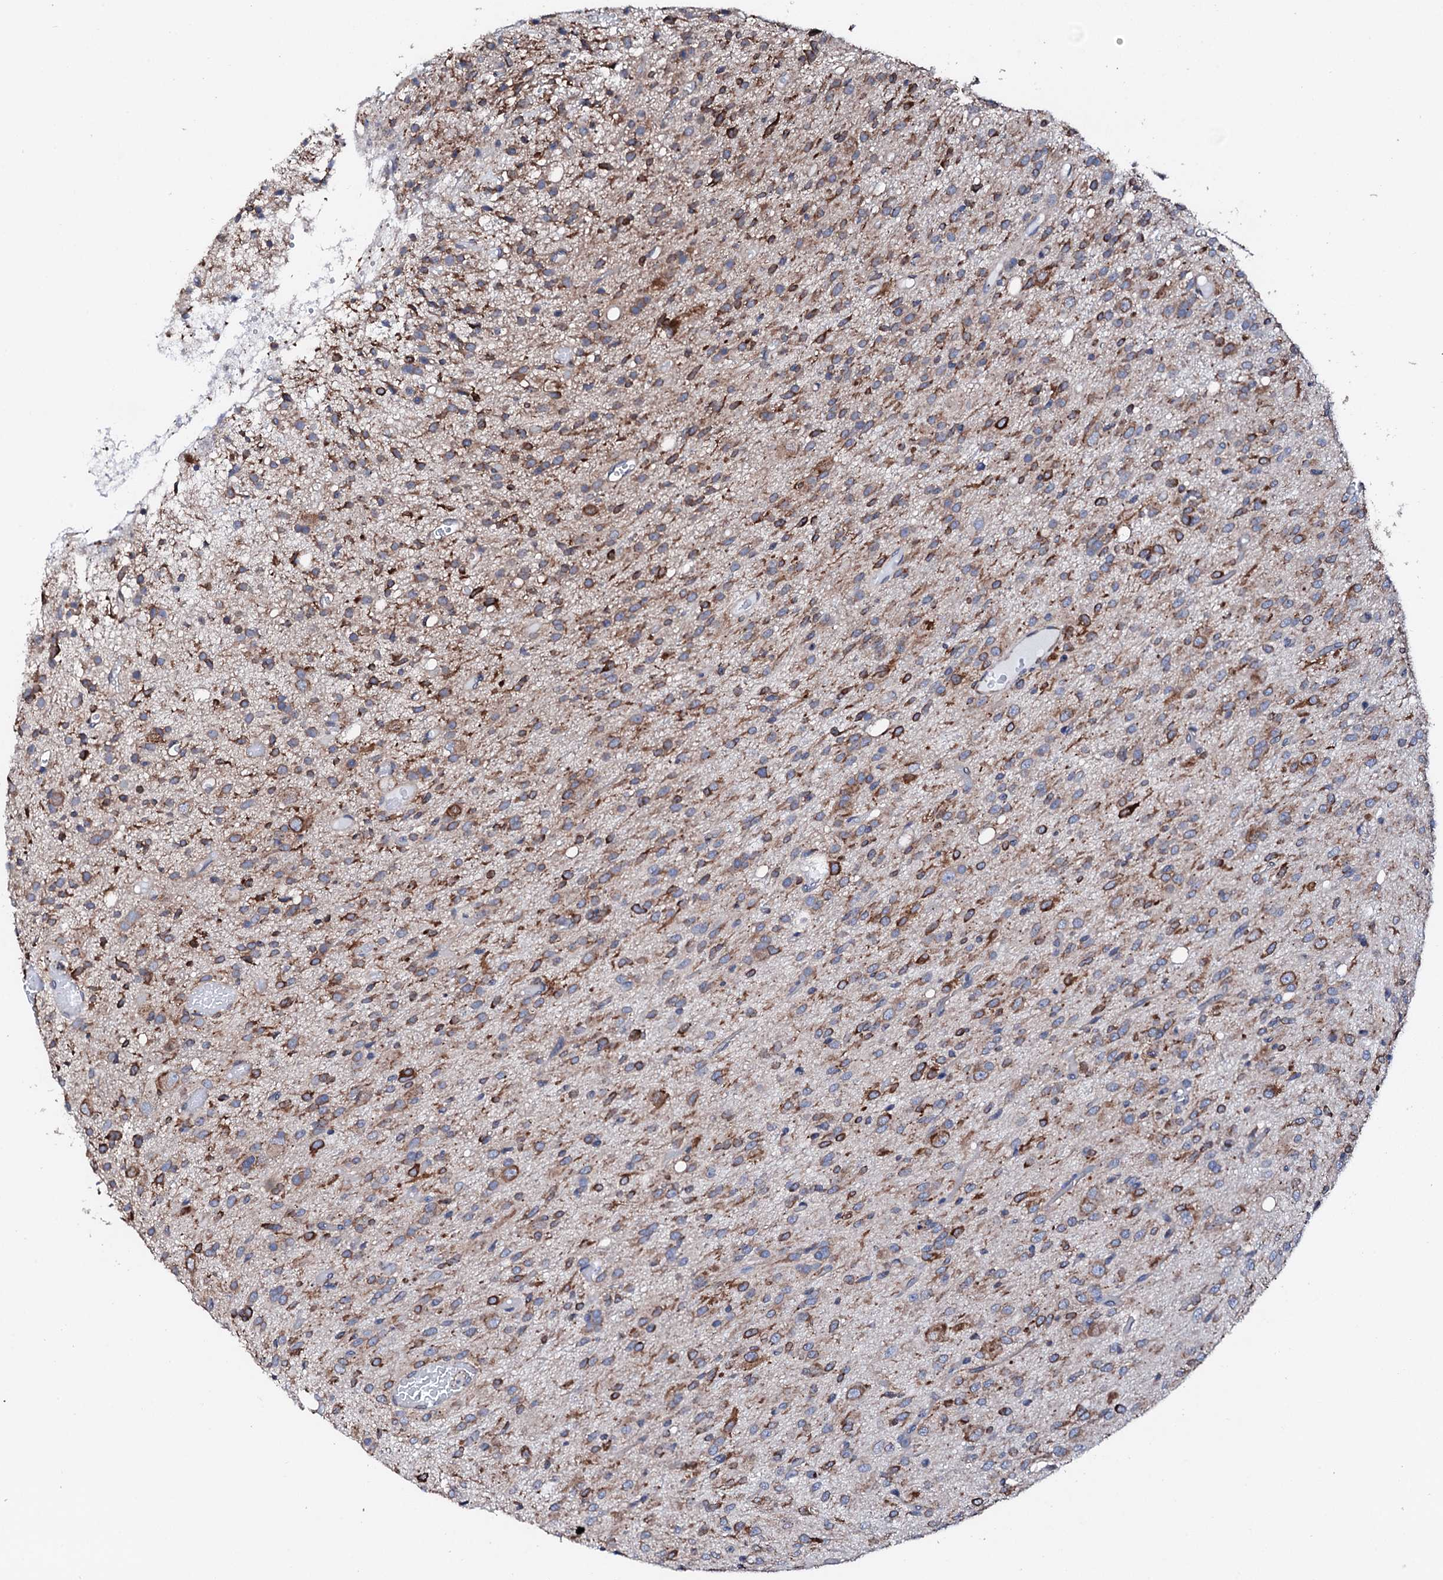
{"staining": {"intensity": "moderate", "quantity": ">75%", "location": "cytoplasmic/membranous"}, "tissue": "glioma", "cell_type": "Tumor cells", "image_type": "cancer", "snomed": [{"axis": "morphology", "description": "Glioma, malignant, High grade"}, {"axis": "topography", "description": "Brain"}], "caption": "Immunohistochemical staining of glioma demonstrates medium levels of moderate cytoplasmic/membranous protein positivity in about >75% of tumor cells.", "gene": "AMDHD1", "patient": {"sex": "female", "age": 59}}